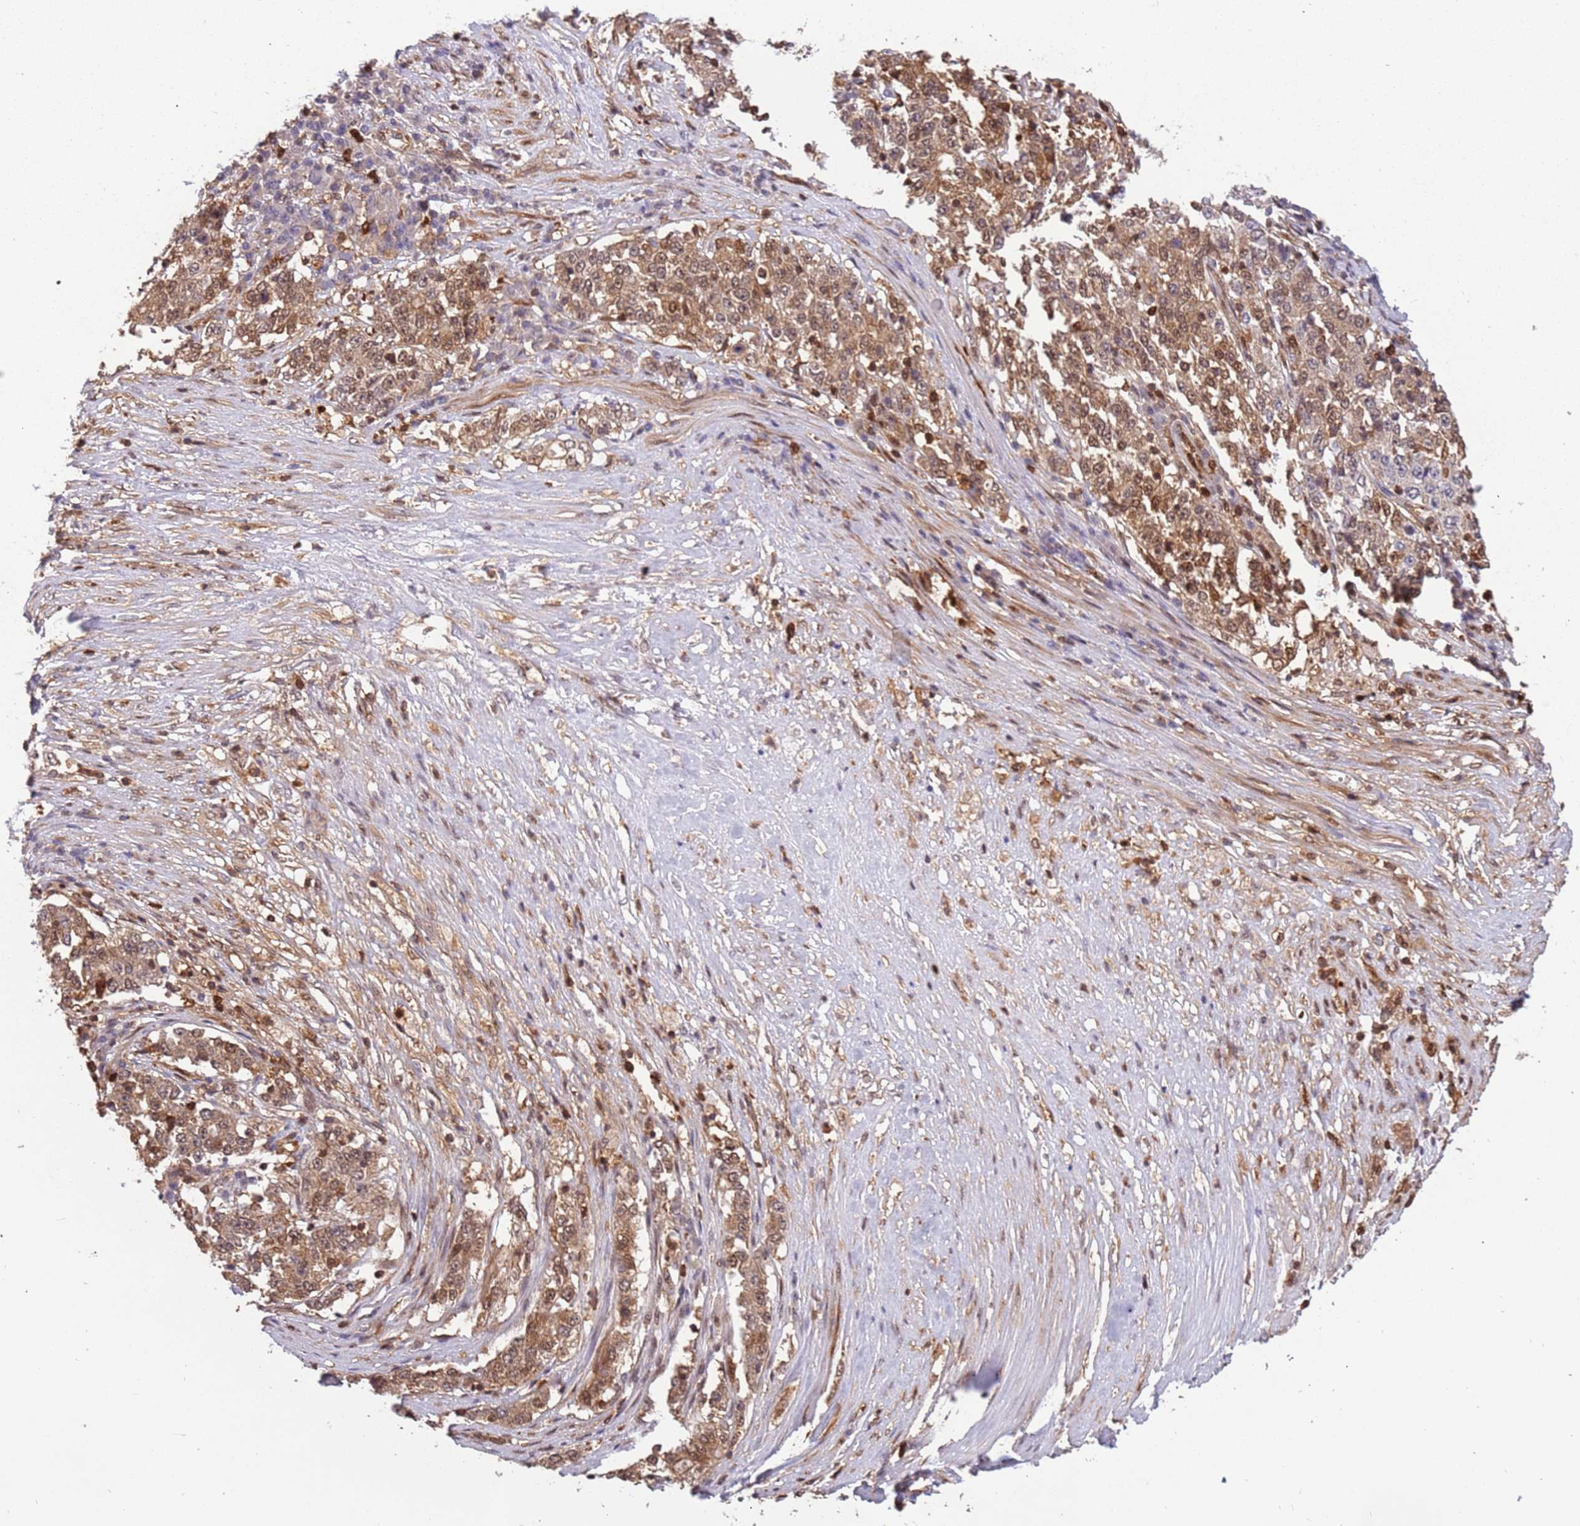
{"staining": {"intensity": "moderate", "quantity": "25%-75%", "location": "cytoplasmic/membranous,nuclear"}, "tissue": "stomach cancer", "cell_type": "Tumor cells", "image_type": "cancer", "snomed": [{"axis": "morphology", "description": "Adenocarcinoma, NOS"}, {"axis": "topography", "description": "Stomach"}], "caption": "Moderate cytoplasmic/membranous and nuclear expression is seen in about 25%-75% of tumor cells in stomach adenocarcinoma. The staining was performed using DAB, with brown indicating positive protein expression. Nuclei are stained blue with hematoxylin.", "gene": "GBP2", "patient": {"sex": "male", "age": 59}}